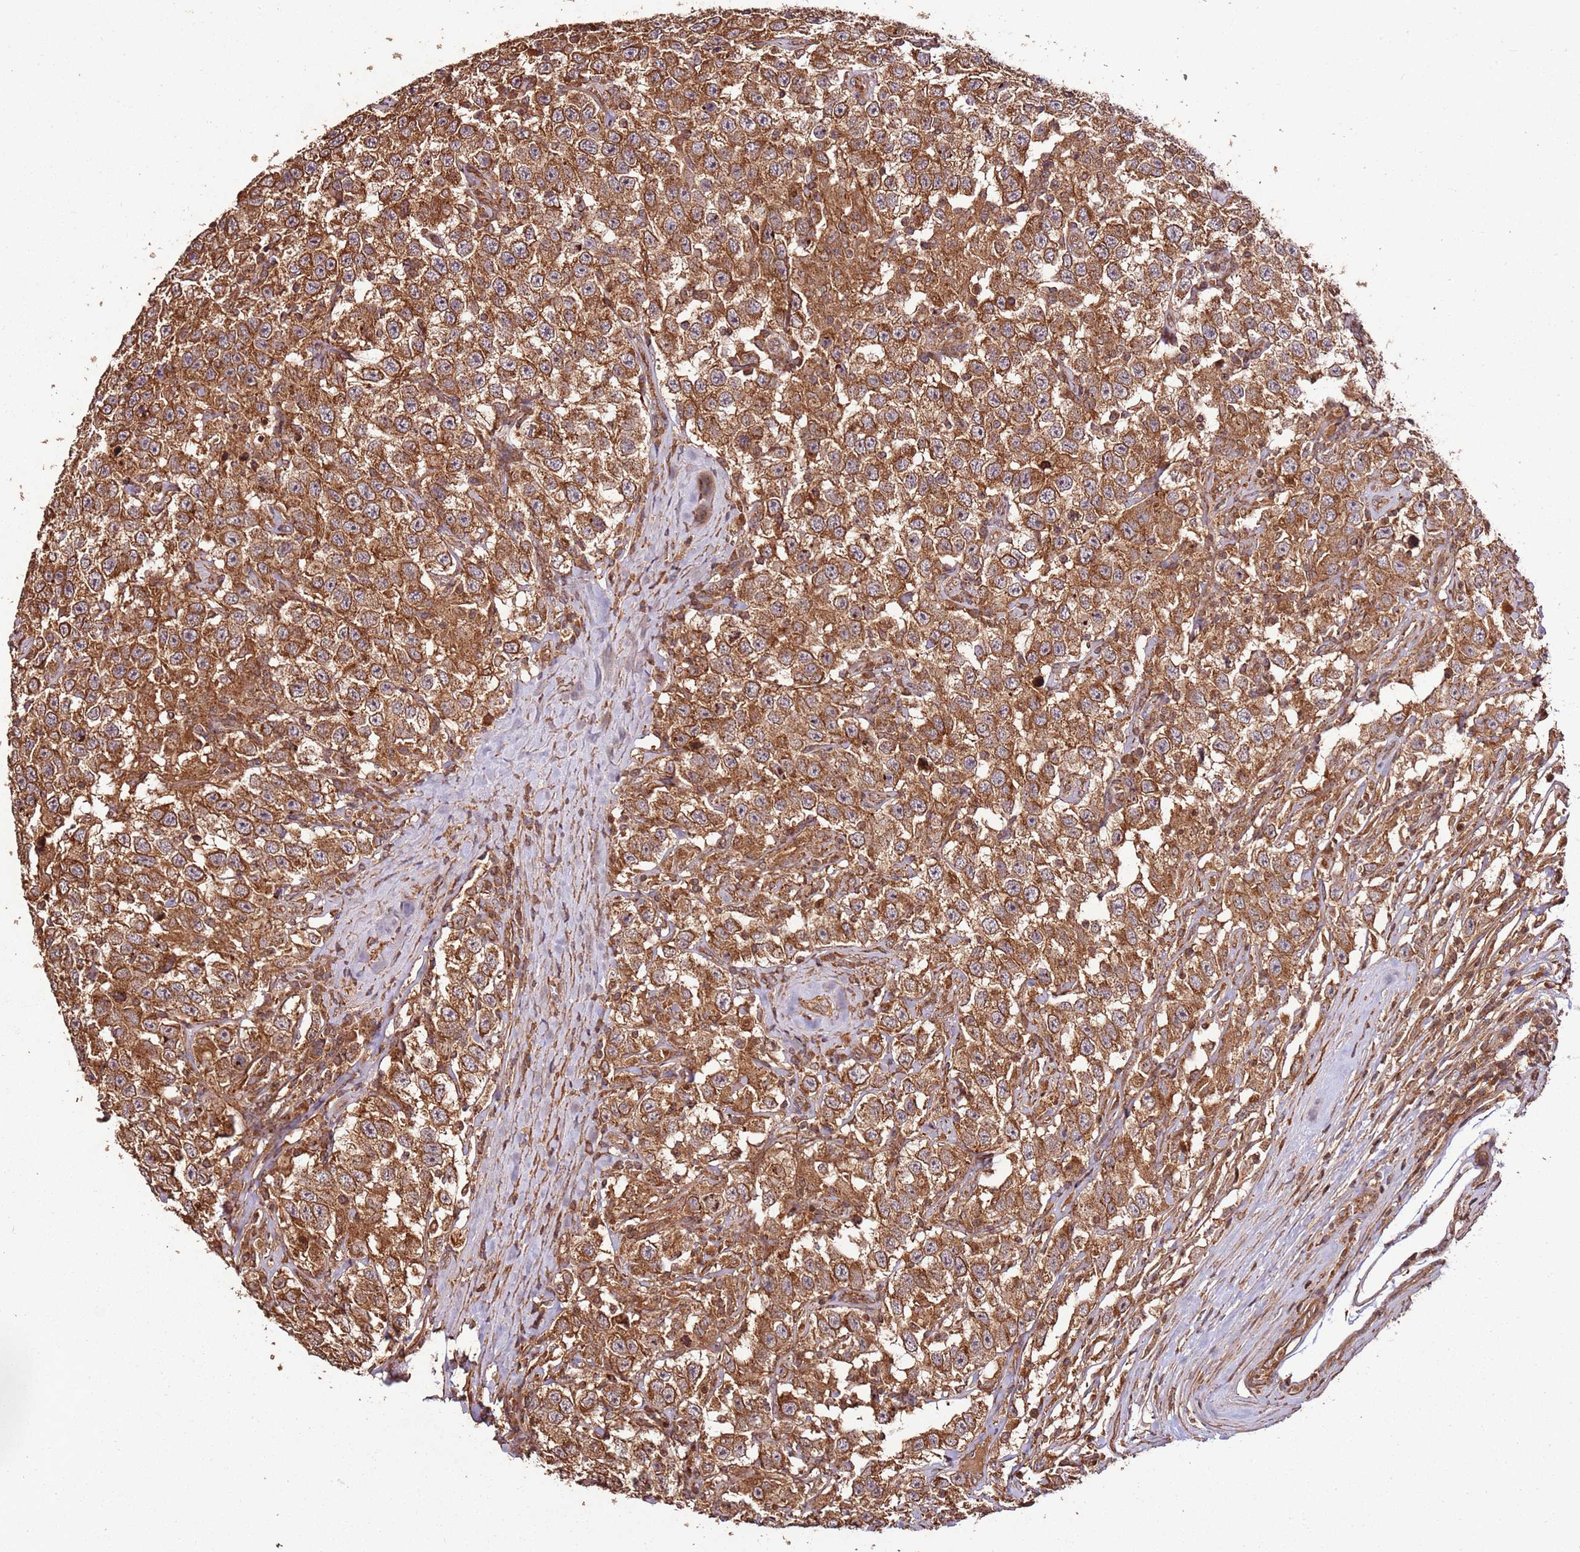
{"staining": {"intensity": "strong", "quantity": ">75%", "location": "cytoplasmic/membranous"}, "tissue": "testis cancer", "cell_type": "Tumor cells", "image_type": "cancer", "snomed": [{"axis": "morphology", "description": "Seminoma, NOS"}, {"axis": "topography", "description": "Testis"}], "caption": "Immunohistochemical staining of testis cancer displays high levels of strong cytoplasmic/membranous protein positivity in approximately >75% of tumor cells.", "gene": "FAM186A", "patient": {"sex": "male", "age": 41}}